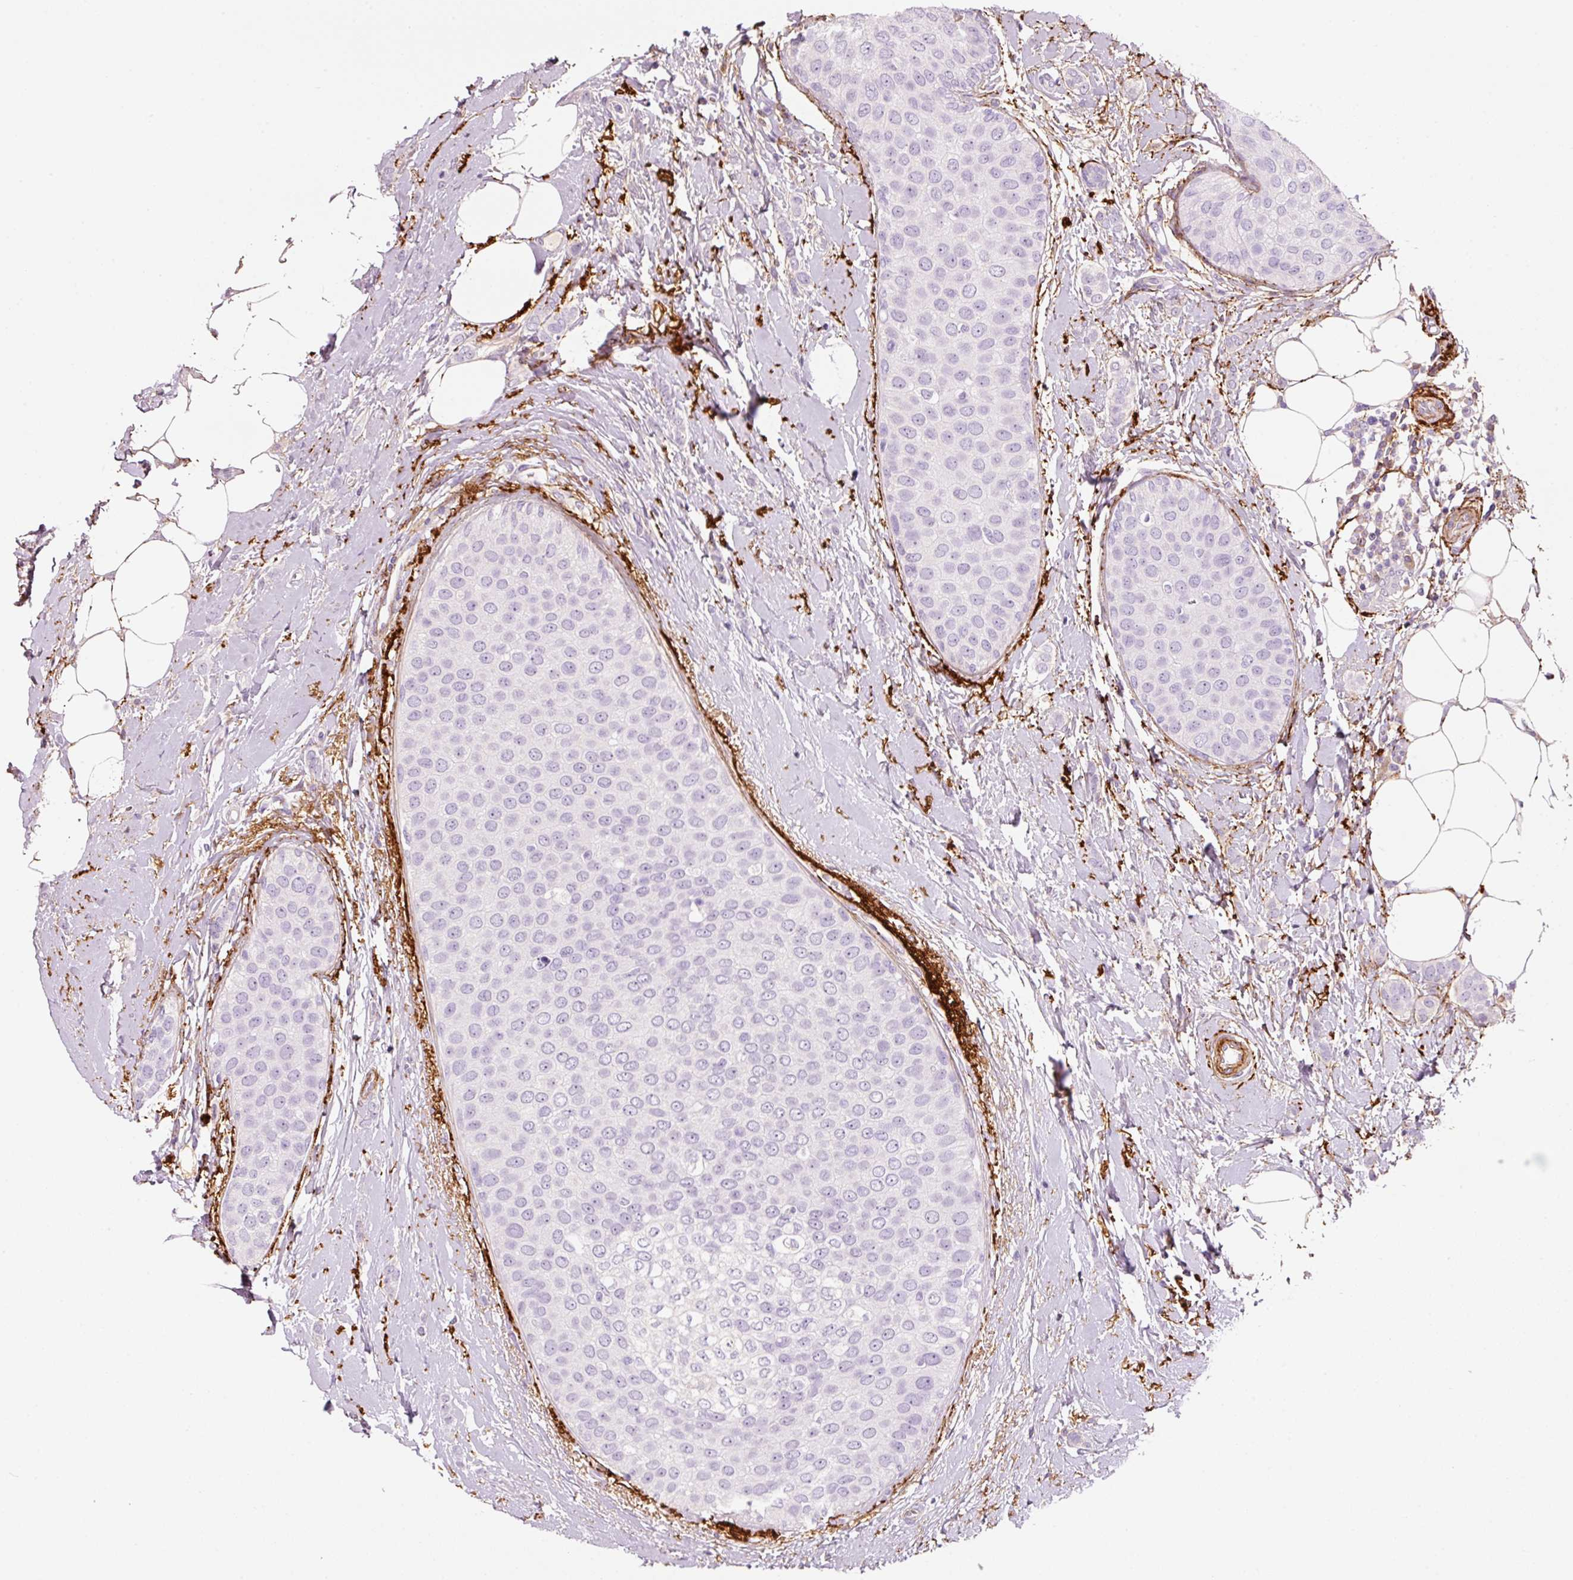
{"staining": {"intensity": "negative", "quantity": "none", "location": "none"}, "tissue": "breast cancer", "cell_type": "Tumor cells", "image_type": "cancer", "snomed": [{"axis": "morphology", "description": "Duct carcinoma"}, {"axis": "topography", "description": "Breast"}], "caption": "The photomicrograph reveals no significant staining in tumor cells of intraductal carcinoma (breast). The staining is performed using DAB brown chromogen with nuclei counter-stained in using hematoxylin.", "gene": "MFAP4", "patient": {"sex": "female", "age": 72}}